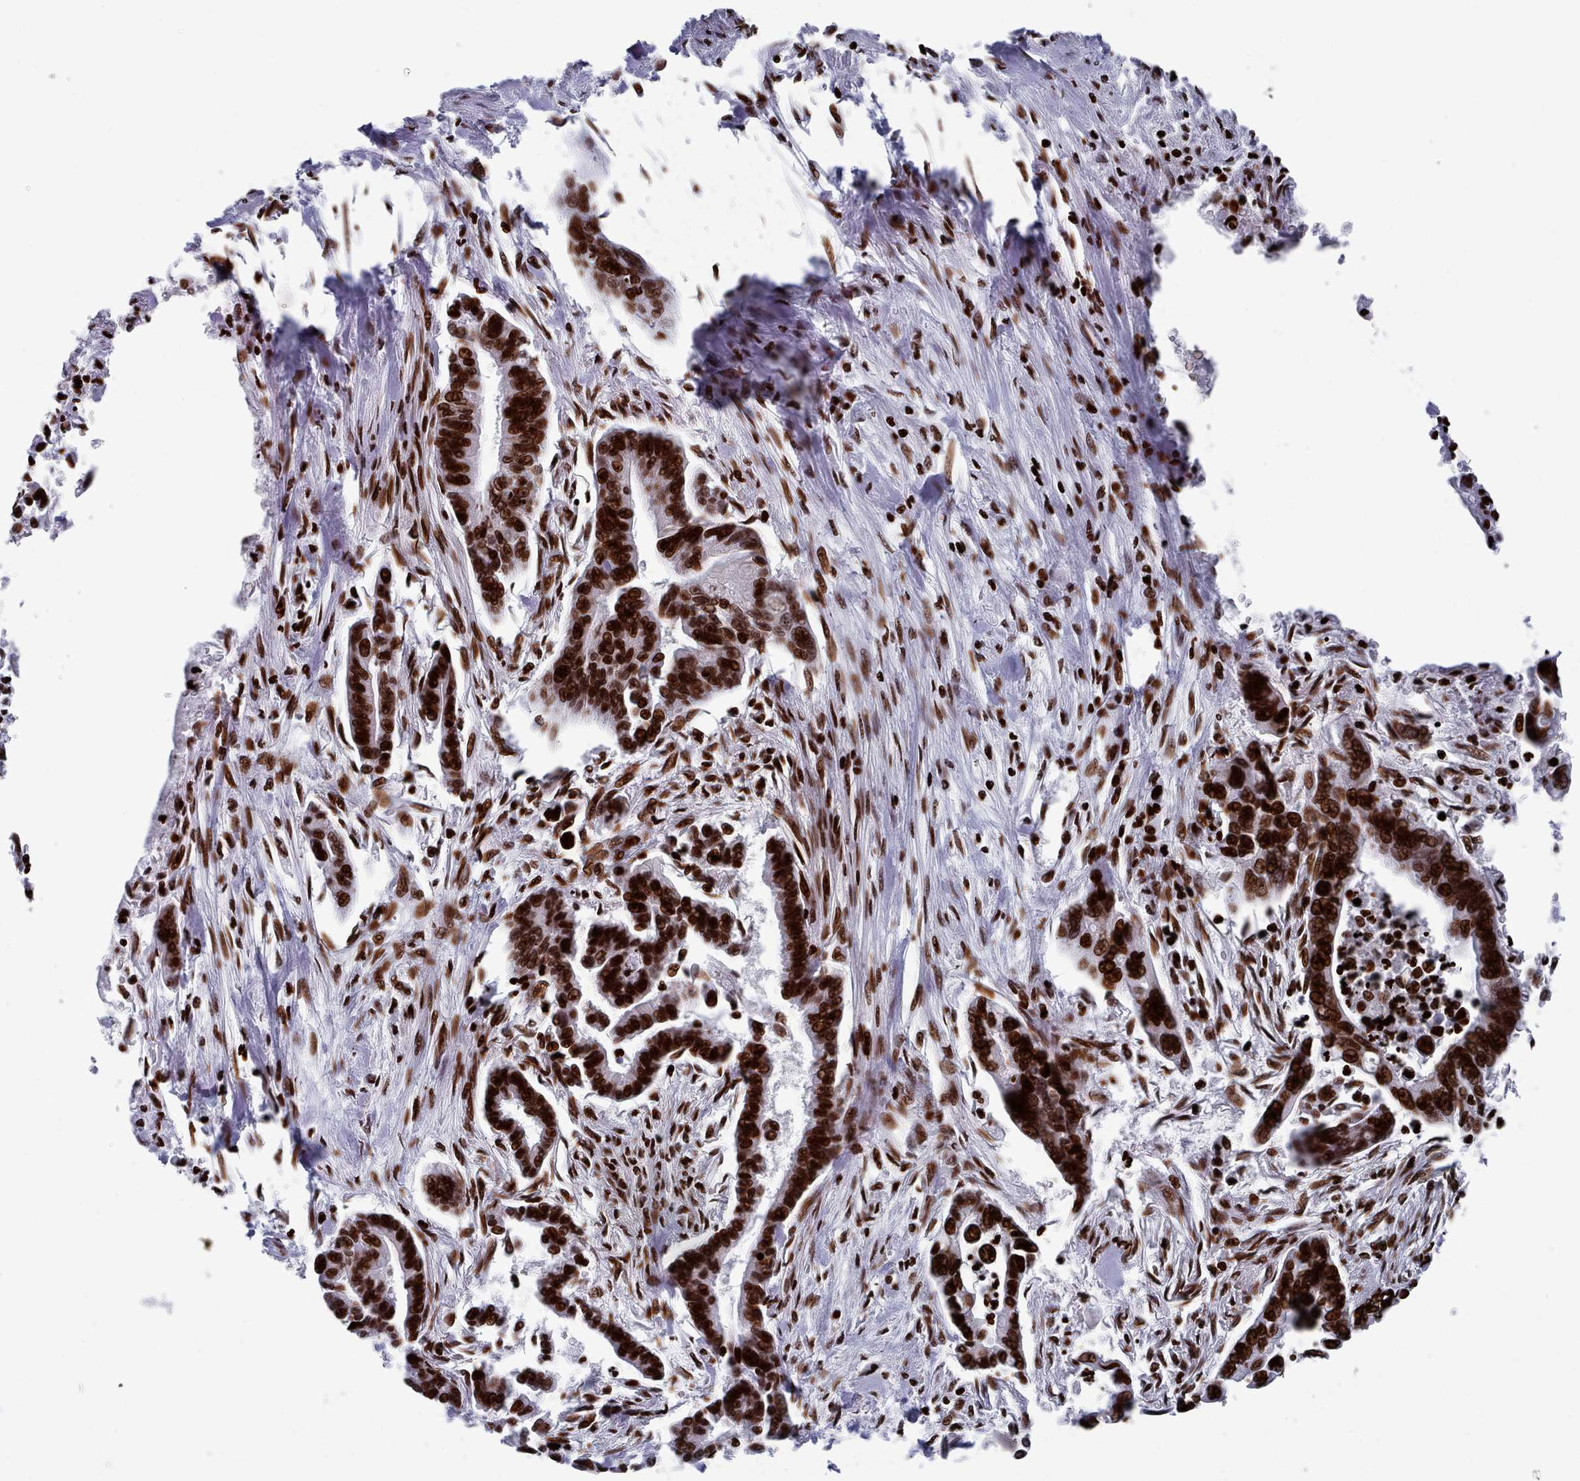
{"staining": {"intensity": "strong", "quantity": ">75%", "location": "nuclear"}, "tissue": "pancreatic cancer", "cell_type": "Tumor cells", "image_type": "cancer", "snomed": [{"axis": "morphology", "description": "Adenocarcinoma, NOS"}, {"axis": "topography", "description": "Pancreas"}], "caption": "Pancreatic cancer stained with DAB (3,3'-diaminobenzidine) IHC displays high levels of strong nuclear staining in approximately >75% of tumor cells.", "gene": "PCDHB12", "patient": {"sex": "male", "age": 70}}